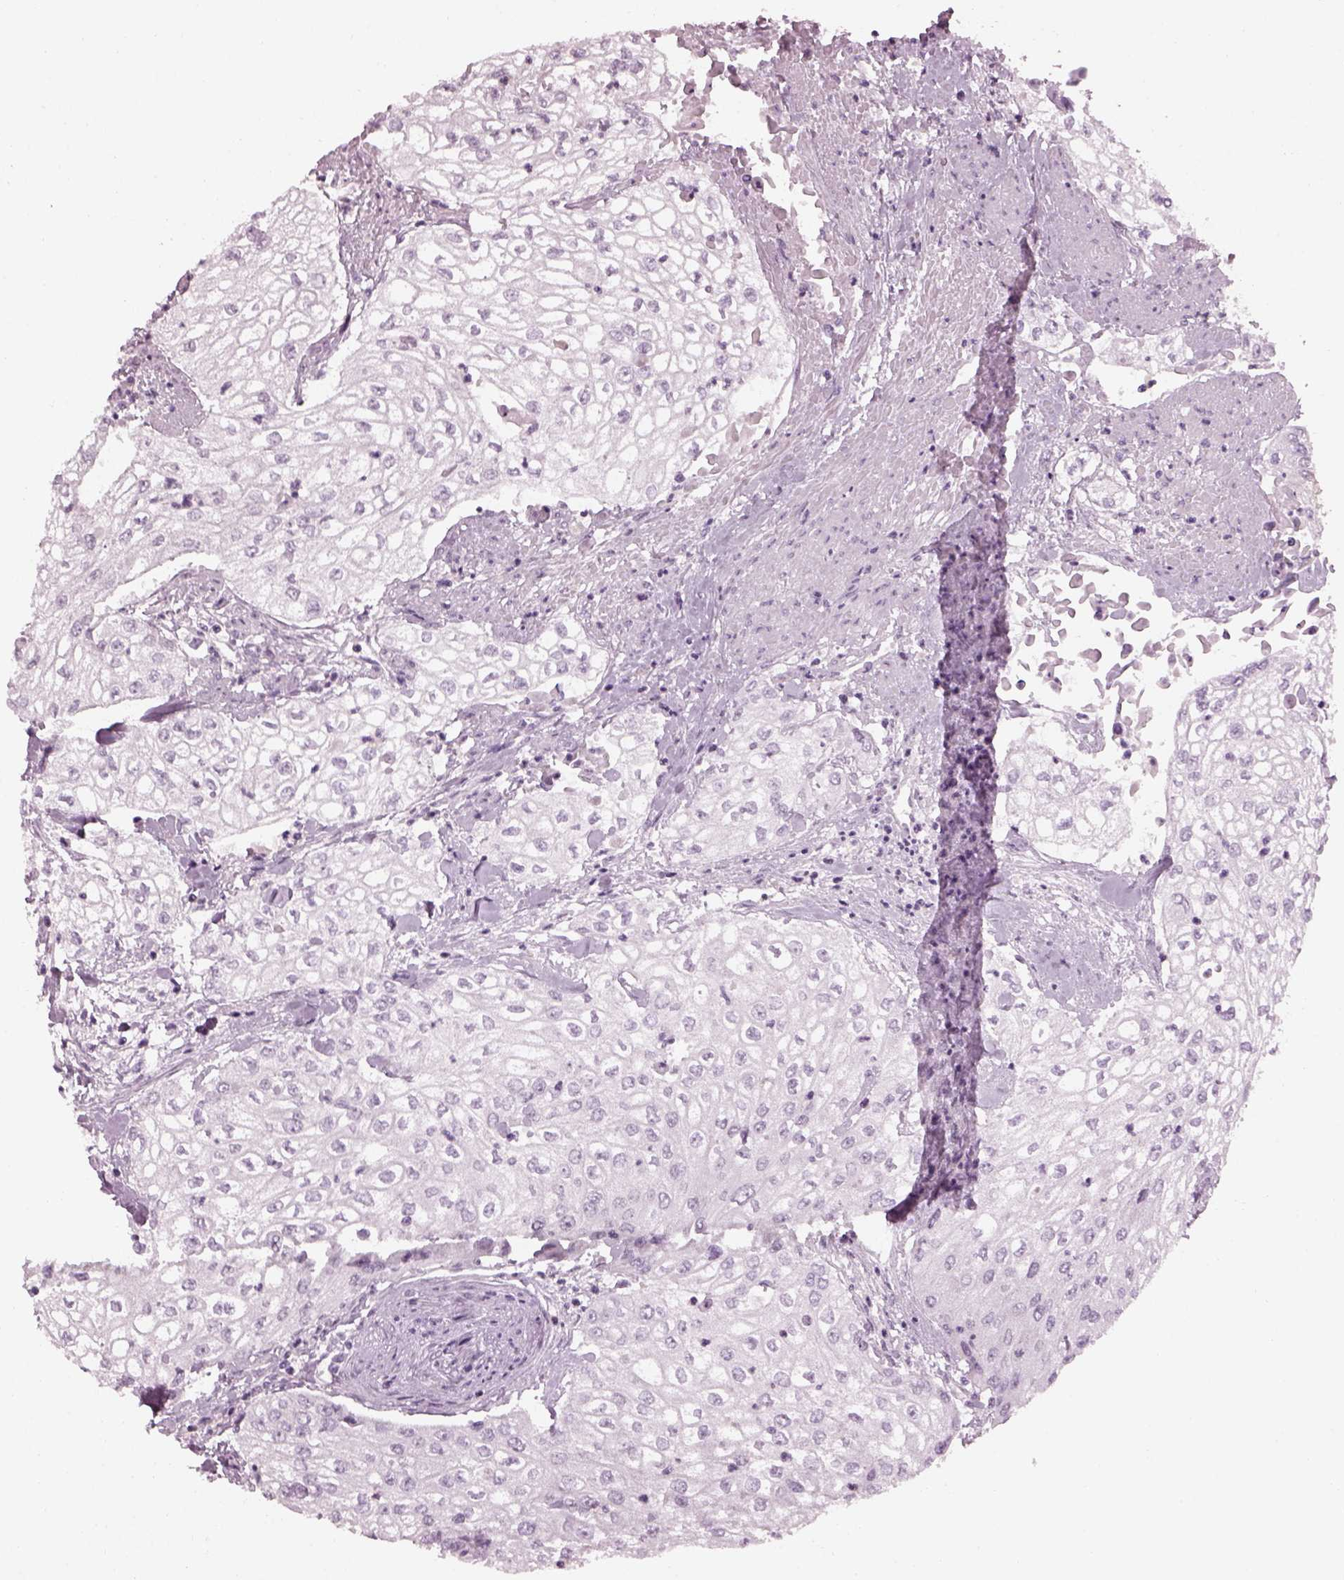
{"staining": {"intensity": "negative", "quantity": "none", "location": "none"}, "tissue": "urothelial cancer", "cell_type": "Tumor cells", "image_type": "cancer", "snomed": [{"axis": "morphology", "description": "Urothelial carcinoma, High grade"}, {"axis": "topography", "description": "Urinary bladder"}], "caption": "There is no significant expression in tumor cells of urothelial cancer.", "gene": "ADGRG2", "patient": {"sex": "male", "age": 62}}